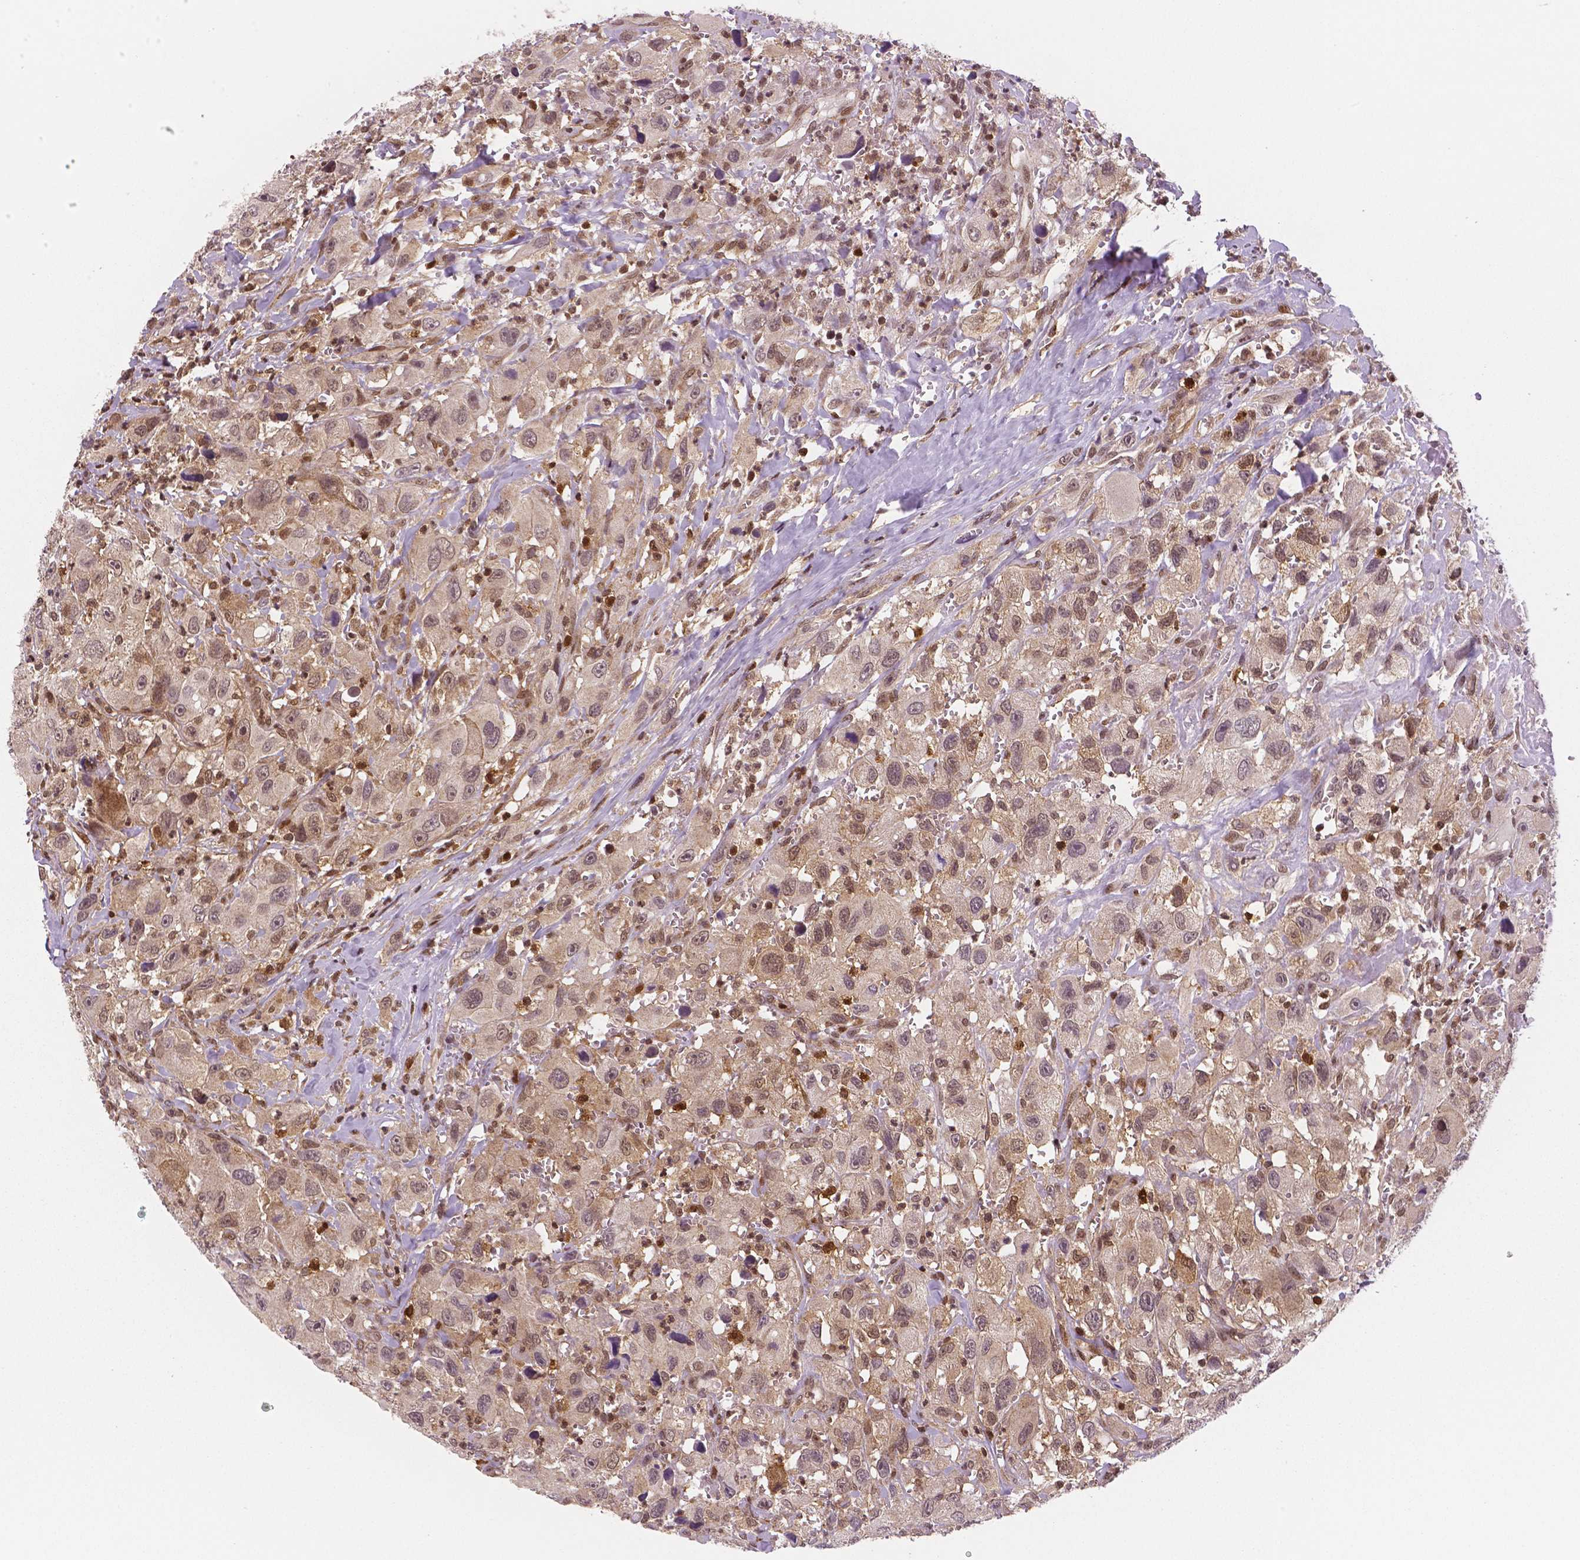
{"staining": {"intensity": "moderate", "quantity": ">75%", "location": "cytoplasmic/membranous,nuclear"}, "tissue": "head and neck cancer", "cell_type": "Tumor cells", "image_type": "cancer", "snomed": [{"axis": "morphology", "description": "Squamous cell carcinoma, NOS"}, {"axis": "morphology", "description": "Squamous cell carcinoma, metastatic, NOS"}, {"axis": "topography", "description": "Oral tissue"}, {"axis": "topography", "description": "Head-Neck"}], "caption": "IHC (DAB (3,3'-diaminobenzidine)) staining of head and neck cancer (squamous cell carcinoma) reveals moderate cytoplasmic/membranous and nuclear protein expression in approximately >75% of tumor cells.", "gene": "STAT3", "patient": {"sex": "female", "age": 85}}